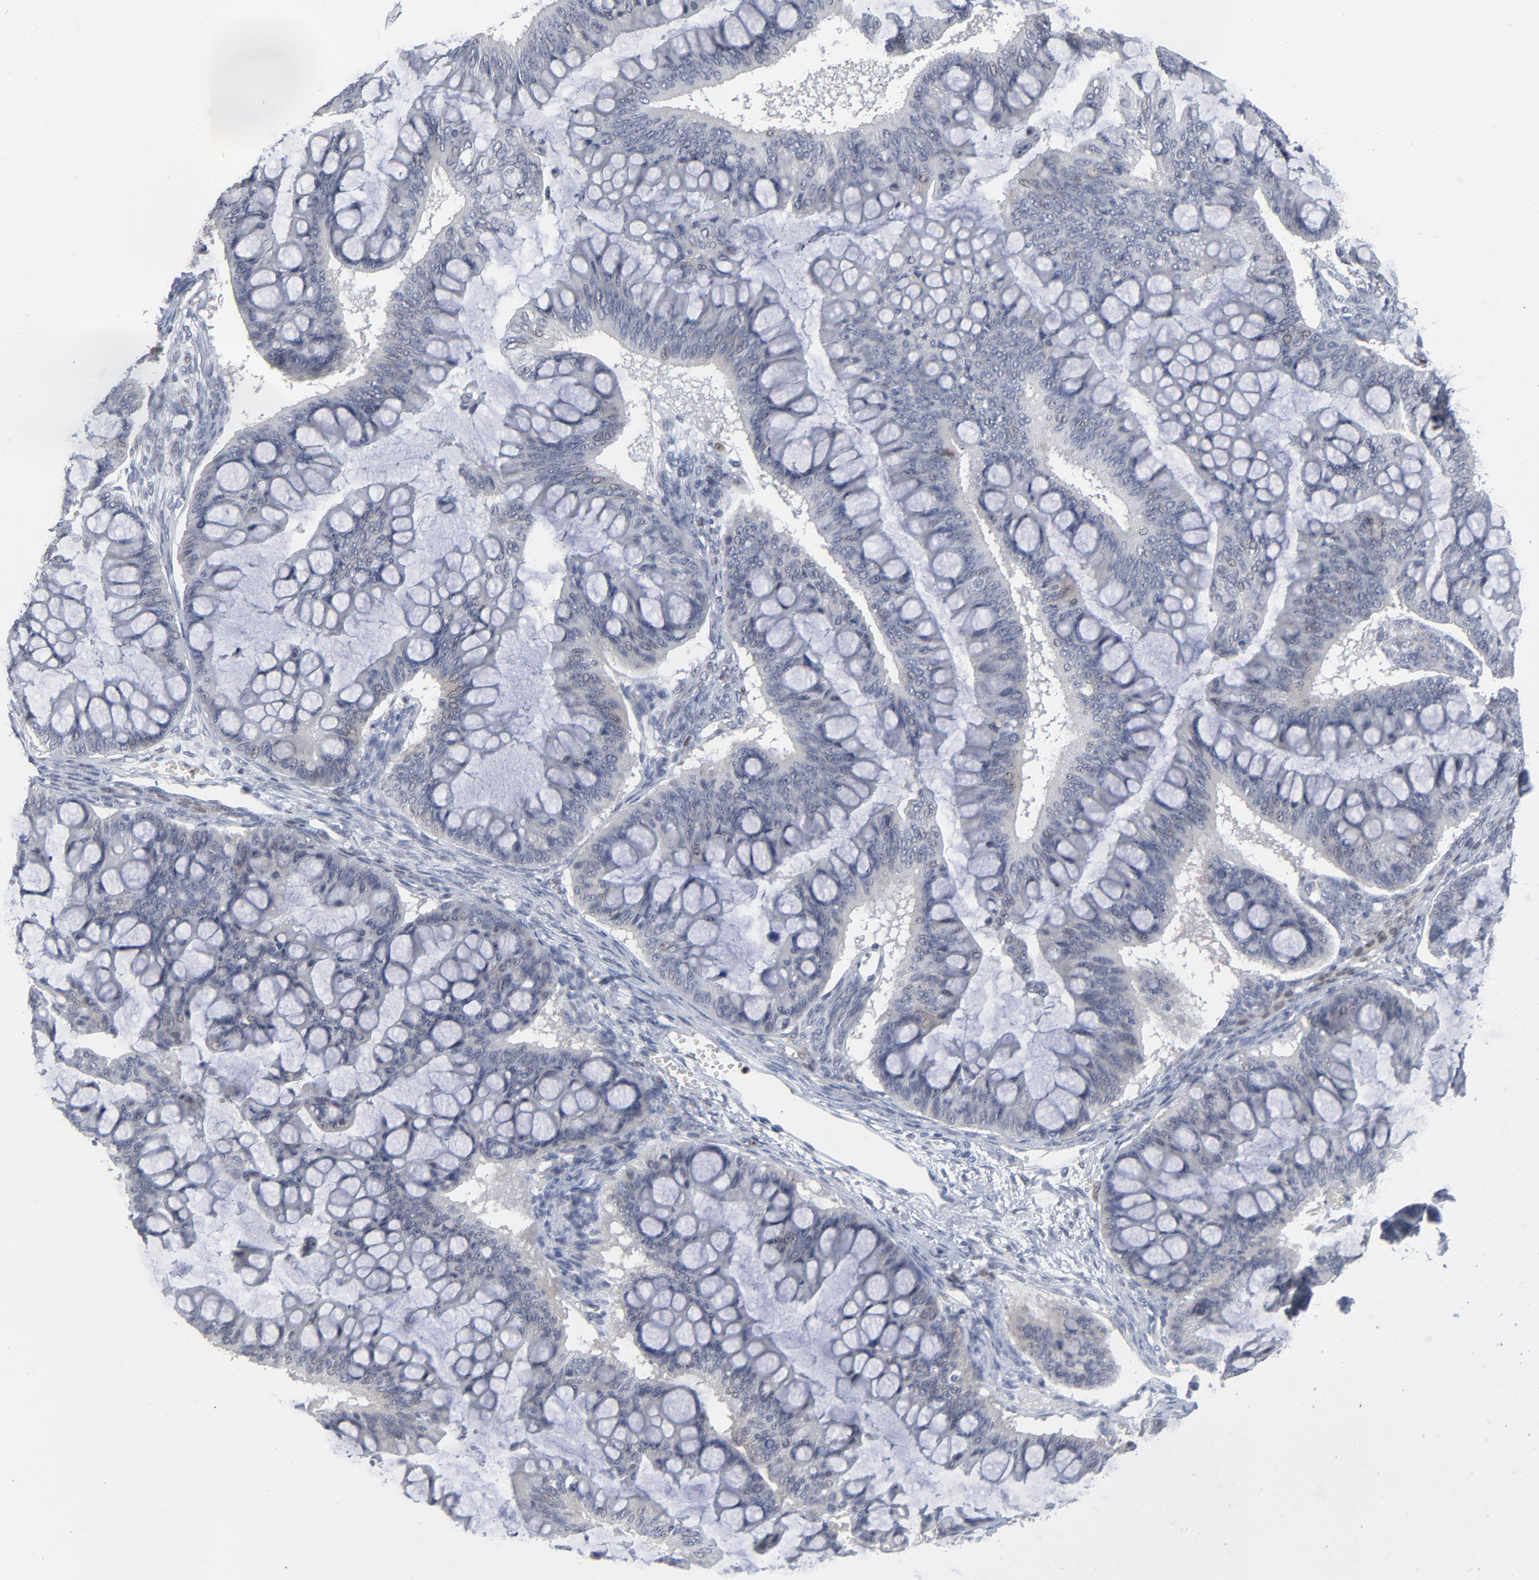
{"staining": {"intensity": "negative", "quantity": "none", "location": "none"}, "tissue": "ovarian cancer", "cell_type": "Tumor cells", "image_type": "cancer", "snomed": [{"axis": "morphology", "description": "Cystadenocarcinoma, mucinous, NOS"}, {"axis": "topography", "description": "Ovary"}], "caption": "DAB (3,3'-diaminobenzidine) immunohistochemical staining of human ovarian mucinous cystadenocarcinoma reveals no significant staining in tumor cells. Nuclei are stained in blue.", "gene": "FOXN2", "patient": {"sex": "female", "age": 73}}